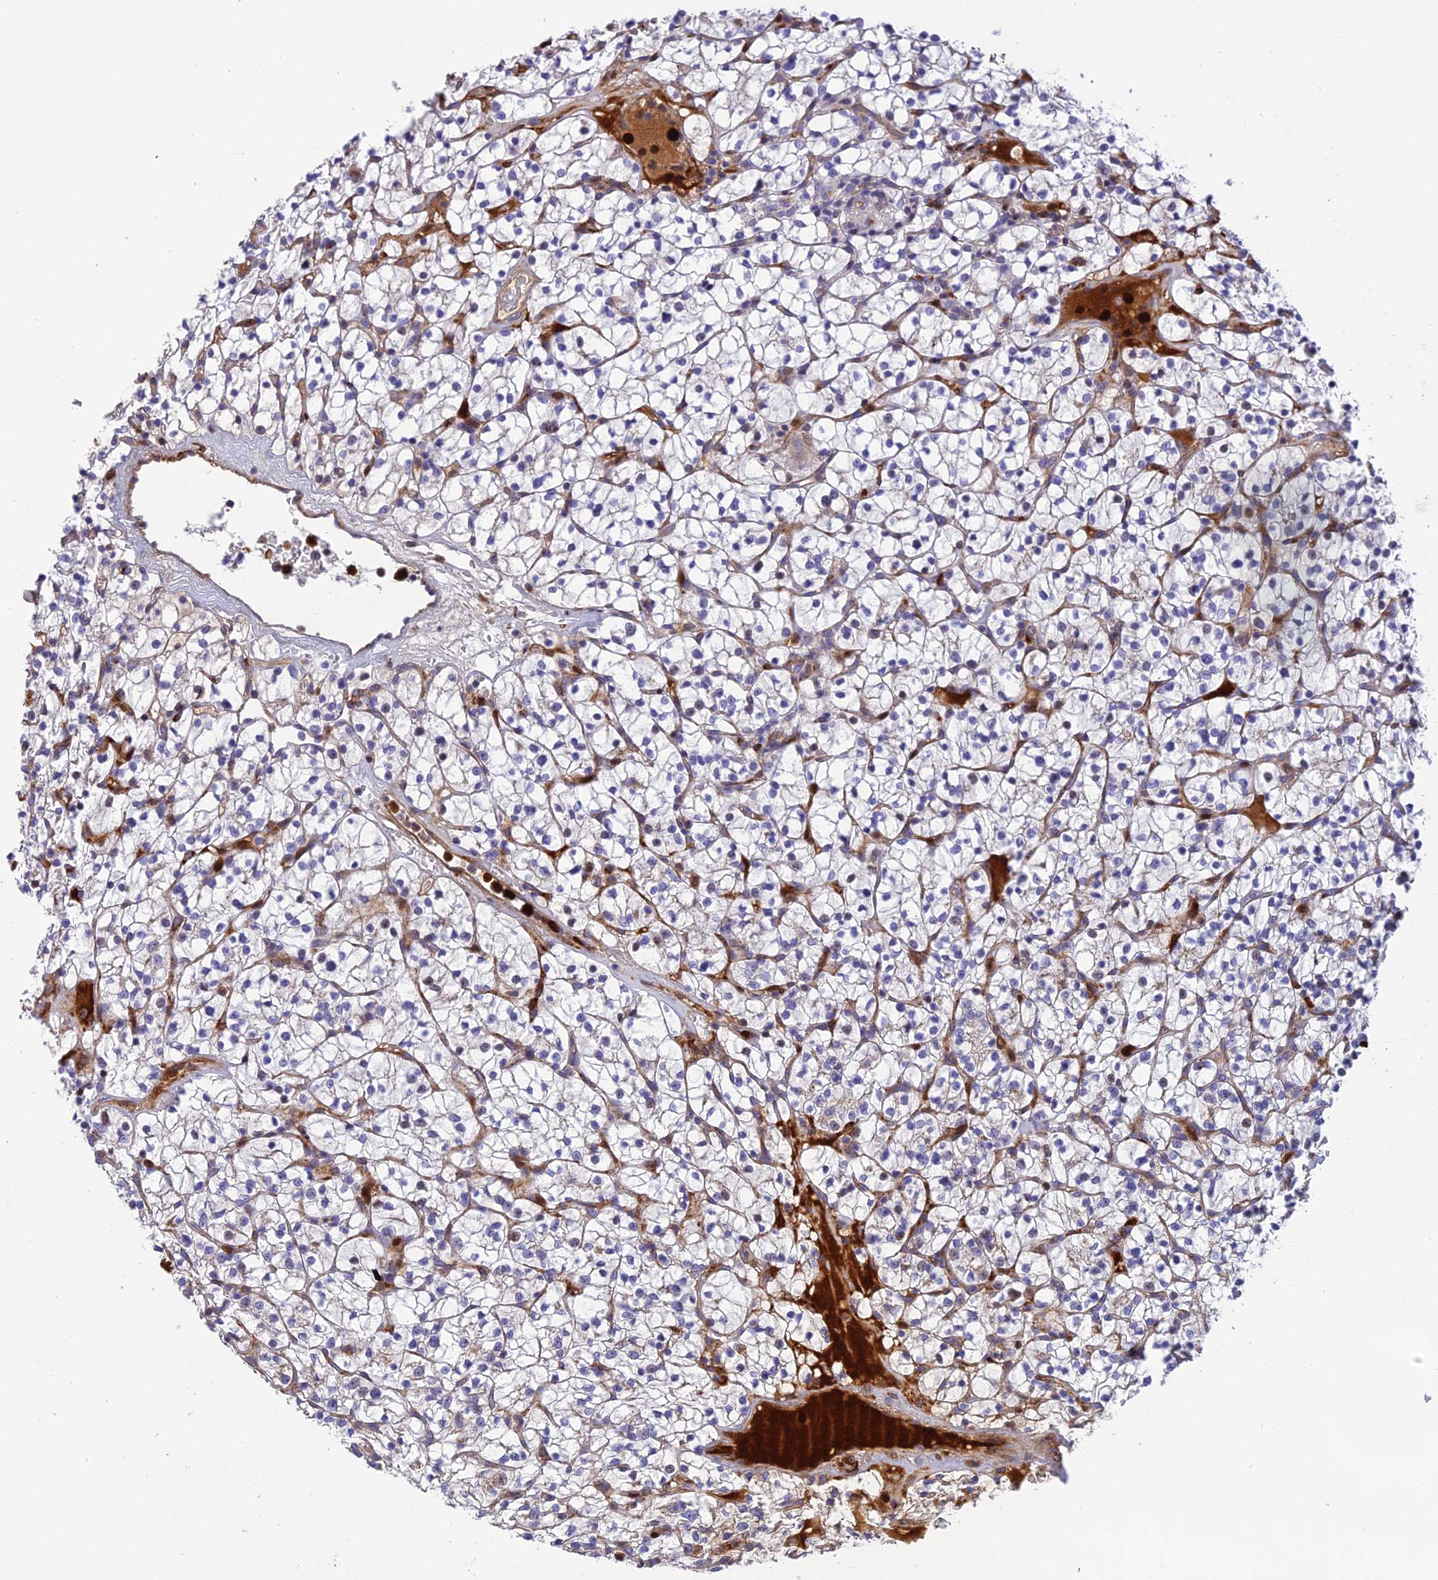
{"staining": {"intensity": "negative", "quantity": "none", "location": "none"}, "tissue": "renal cancer", "cell_type": "Tumor cells", "image_type": "cancer", "snomed": [{"axis": "morphology", "description": "Adenocarcinoma, NOS"}, {"axis": "topography", "description": "Kidney"}], "caption": "Human adenocarcinoma (renal) stained for a protein using immunohistochemistry exhibits no staining in tumor cells.", "gene": "CPSF4L", "patient": {"sex": "female", "age": 64}}